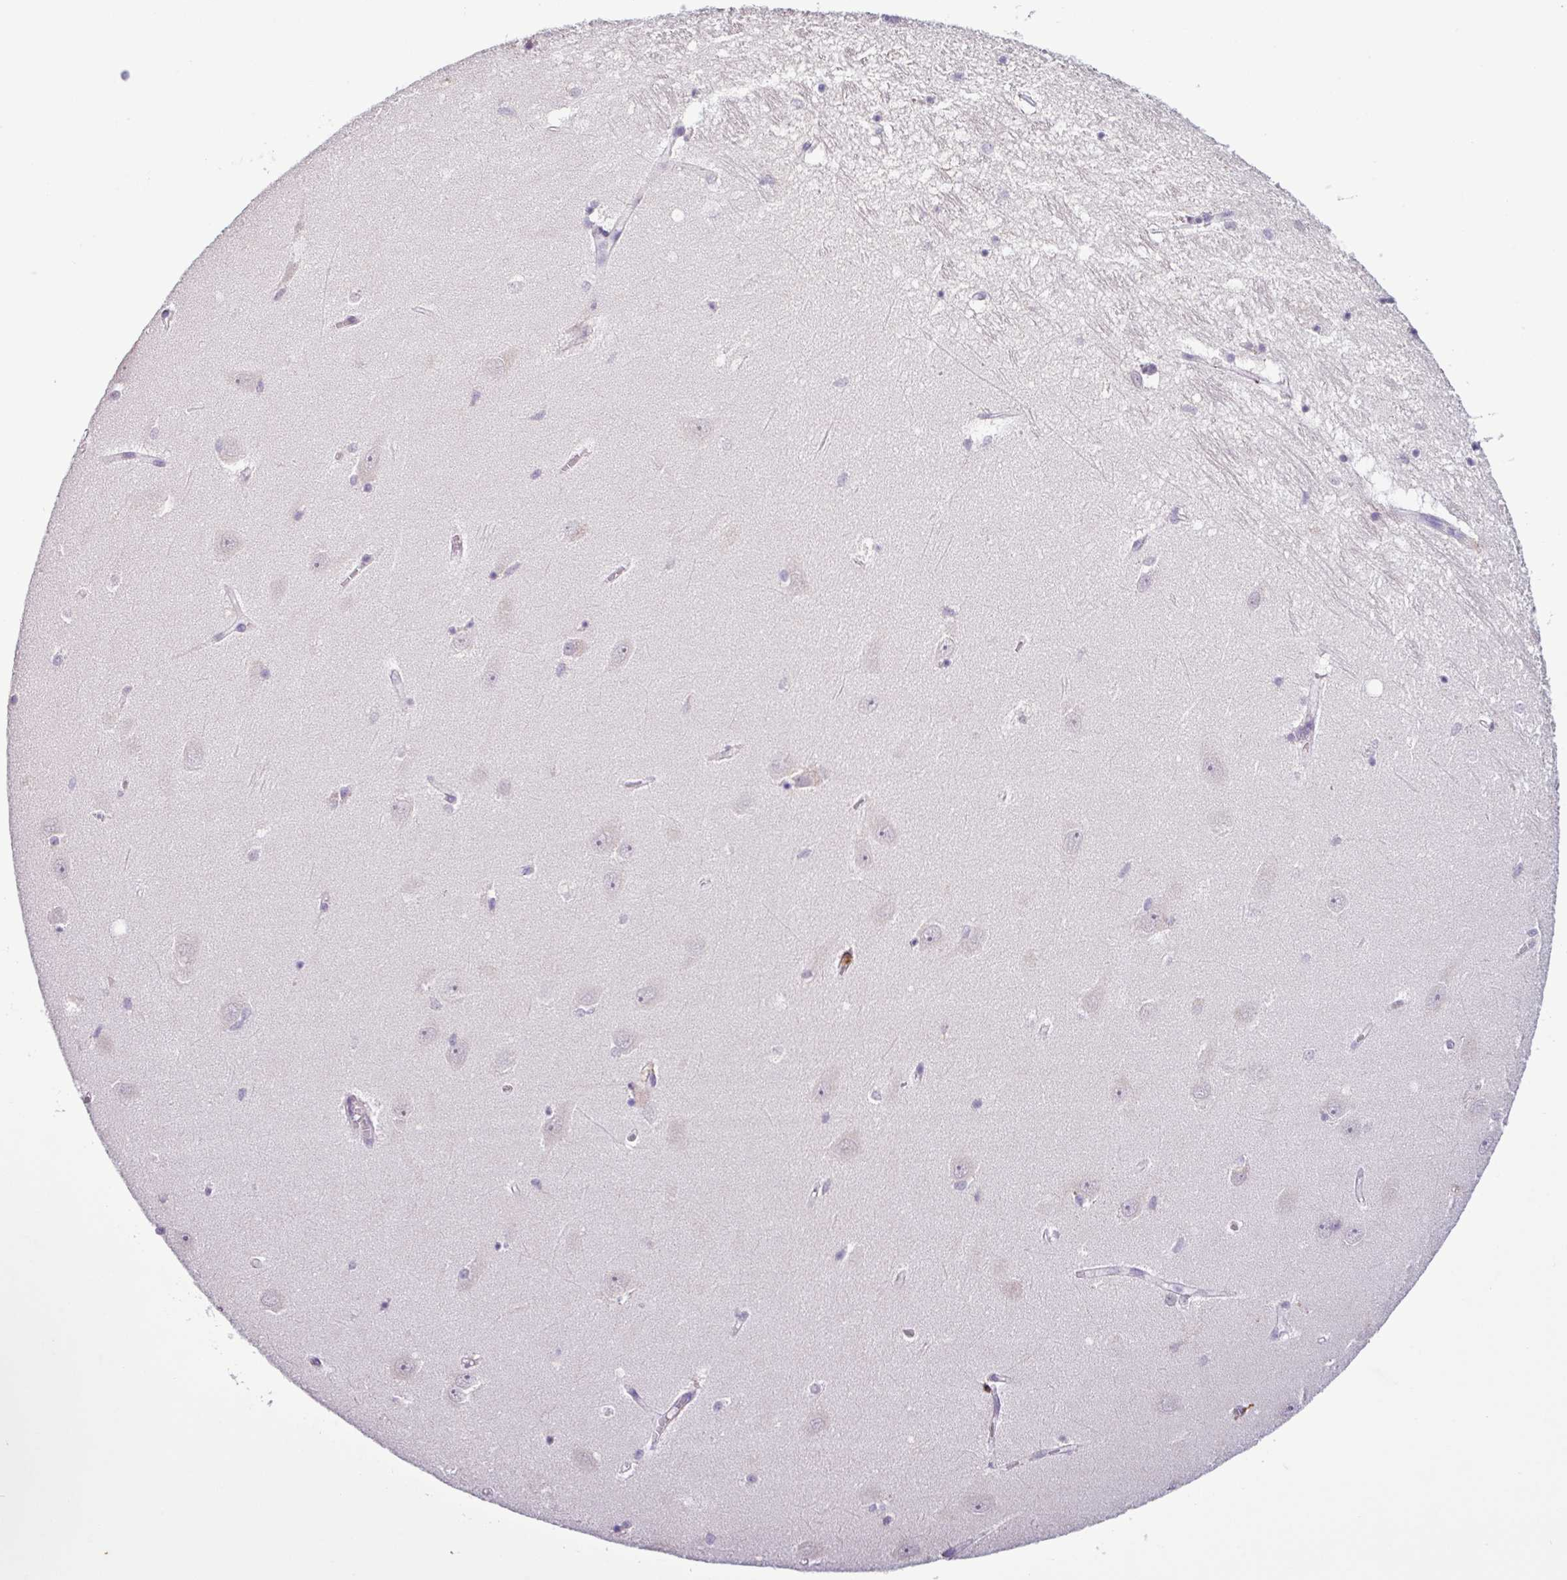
{"staining": {"intensity": "negative", "quantity": "none", "location": "none"}, "tissue": "hippocampus", "cell_type": "Glial cells", "image_type": "normal", "snomed": [{"axis": "morphology", "description": "Normal tissue, NOS"}, {"axis": "topography", "description": "Hippocampus"}], "caption": "High power microscopy micrograph of an immunohistochemistry (IHC) photomicrograph of unremarkable hippocampus, revealing no significant positivity in glial cells. (Stains: DAB (3,3'-diaminobenzidine) immunohistochemistry (IHC) with hematoxylin counter stain, Microscopy: brightfield microscopy at high magnification).", "gene": "C9orf24", "patient": {"sex": "female", "age": 64}}